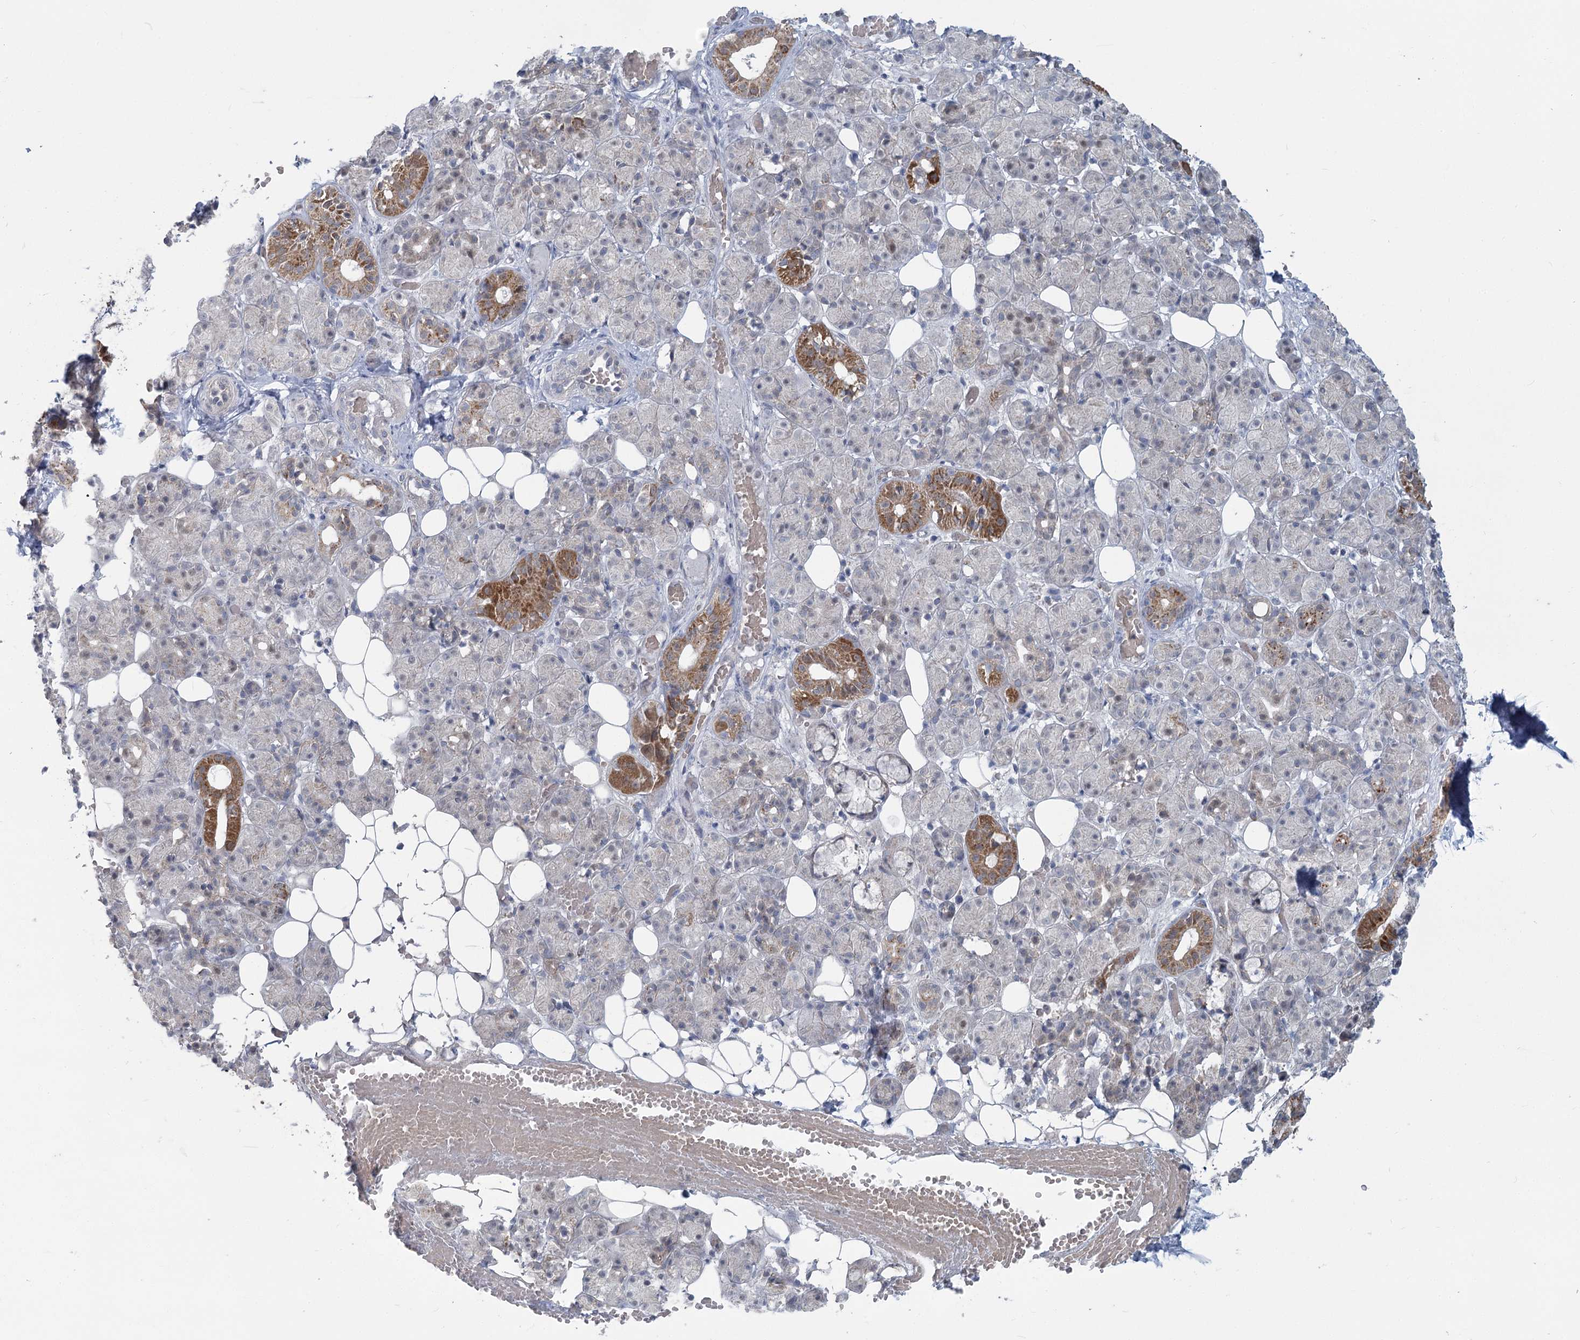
{"staining": {"intensity": "moderate", "quantity": "<25%", "location": "cytoplasmic/membranous"}, "tissue": "salivary gland", "cell_type": "Glandular cells", "image_type": "normal", "snomed": [{"axis": "morphology", "description": "Normal tissue, NOS"}, {"axis": "topography", "description": "Salivary gland"}], "caption": "An immunohistochemistry photomicrograph of unremarkable tissue is shown. Protein staining in brown labels moderate cytoplasmic/membranous positivity in salivary gland within glandular cells.", "gene": "MTG1", "patient": {"sex": "male", "age": 63}}